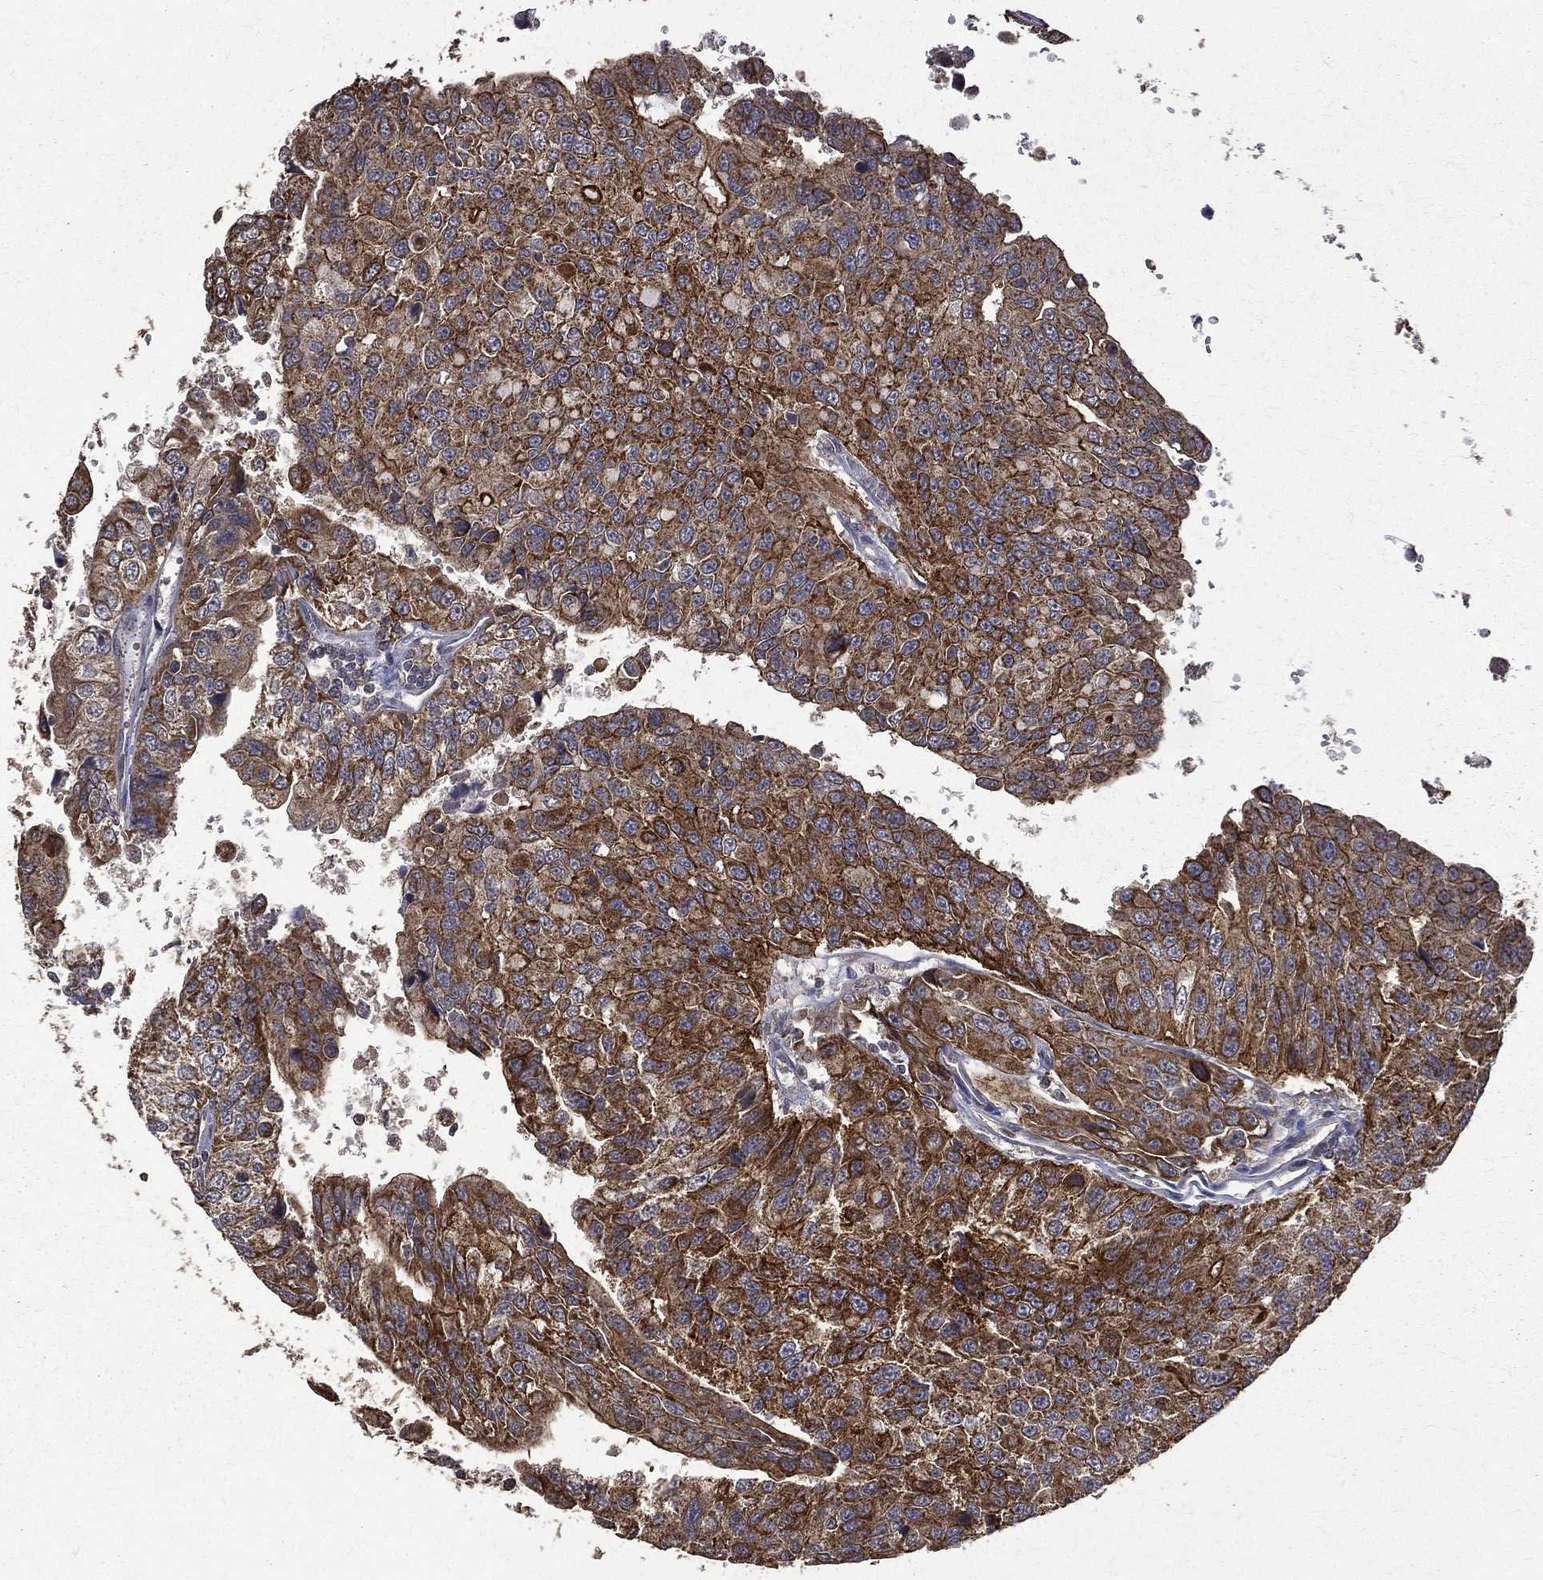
{"staining": {"intensity": "strong", "quantity": ">75%", "location": "cytoplasmic/membranous"}, "tissue": "urothelial cancer", "cell_type": "Tumor cells", "image_type": "cancer", "snomed": [{"axis": "morphology", "description": "Urothelial carcinoma, NOS"}, {"axis": "morphology", "description": "Urothelial carcinoma, High grade"}, {"axis": "topography", "description": "Urinary bladder"}], "caption": "Urothelial carcinoma (high-grade) stained with immunohistochemistry reveals strong cytoplasmic/membranous expression in approximately >75% of tumor cells.", "gene": "RPGR", "patient": {"sex": "female", "age": 73}}